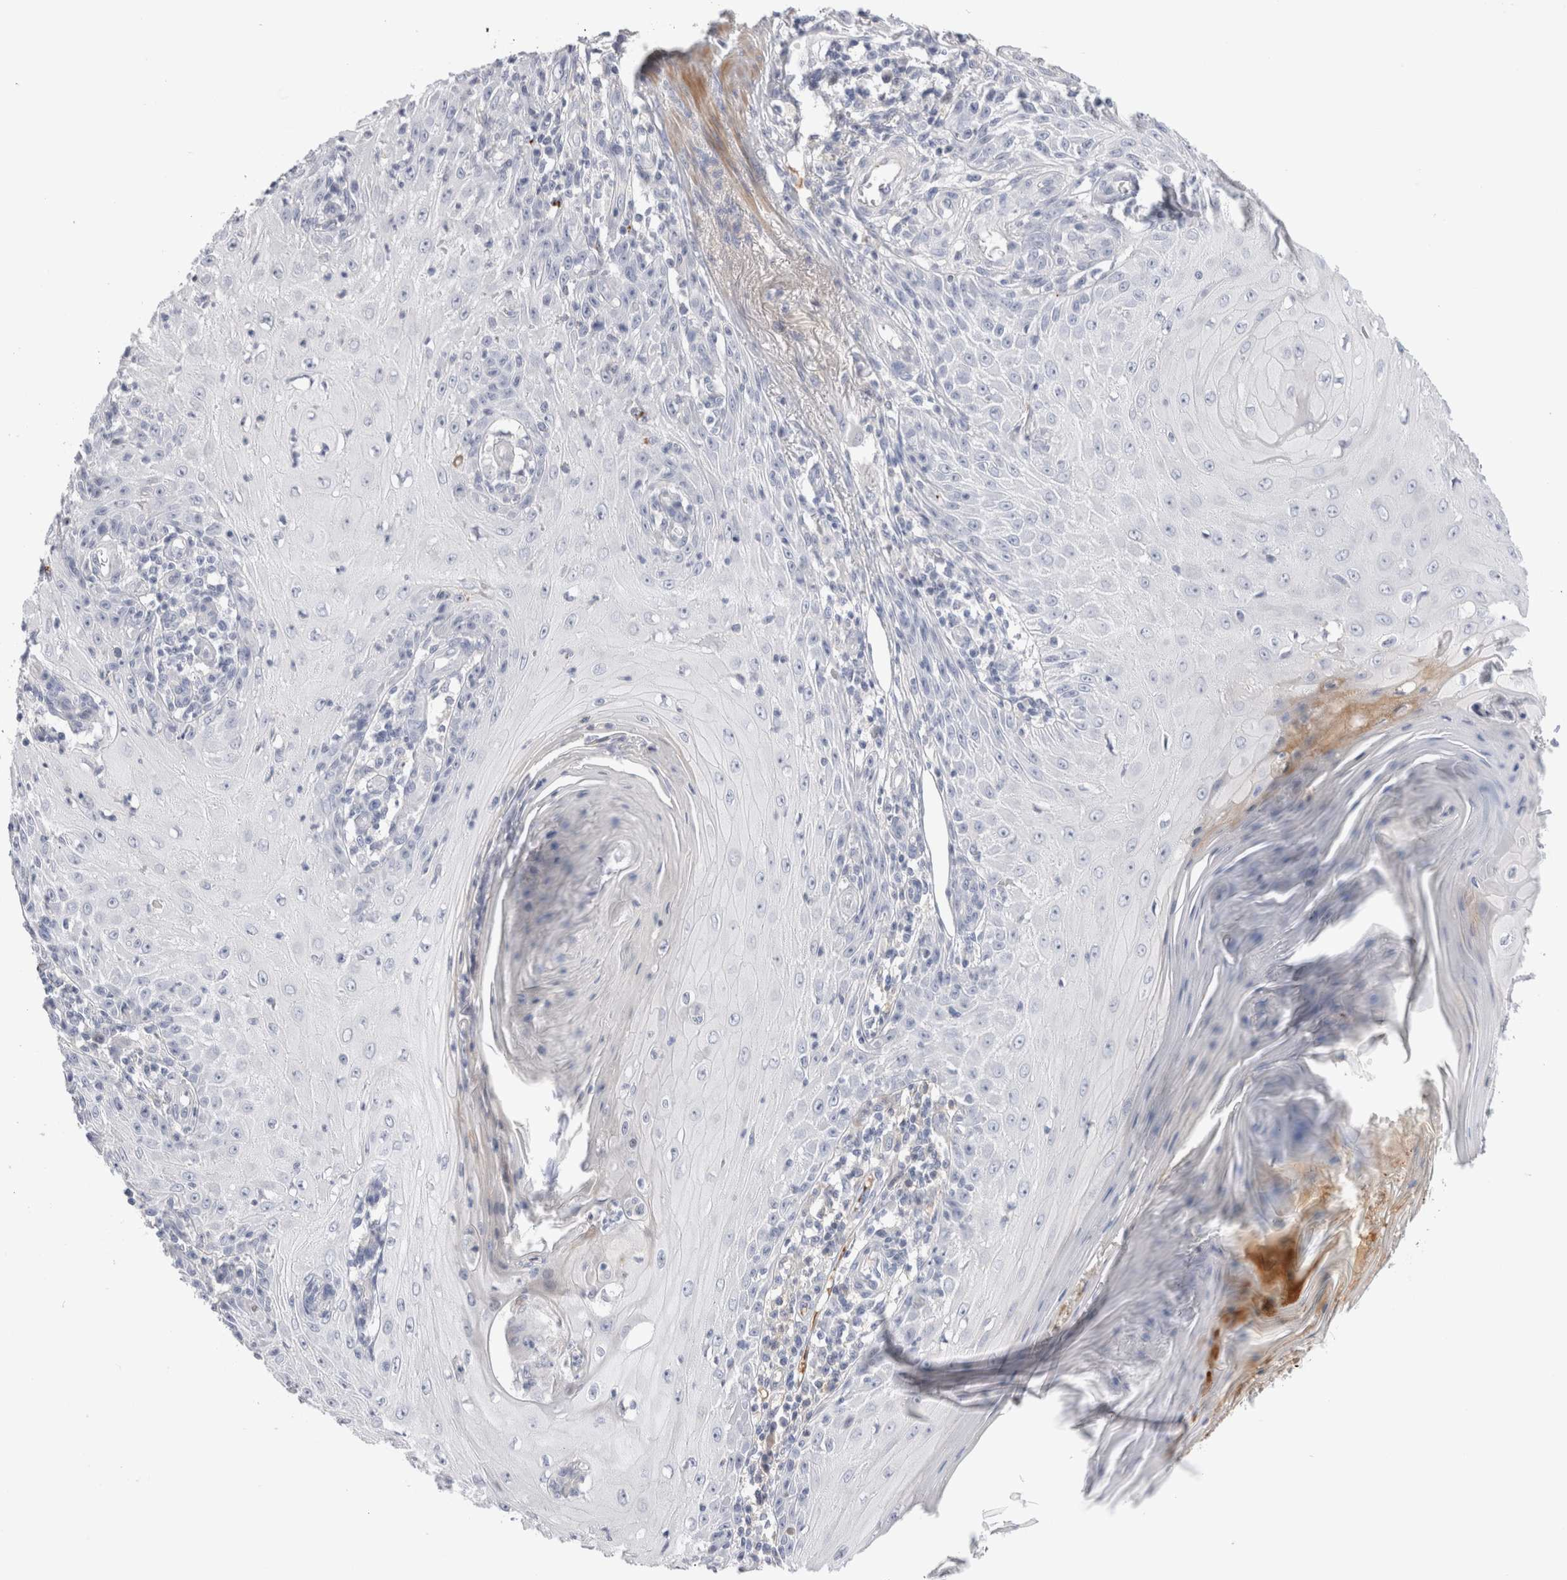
{"staining": {"intensity": "negative", "quantity": "none", "location": "none"}, "tissue": "skin cancer", "cell_type": "Tumor cells", "image_type": "cancer", "snomed": [{"axis": "morphology", "description": "Squamous cell carcinoma, NOS"}, {"axis": "topography", "description": "Skin"}], "caption": "The histopathology image exhibits no staining of tumor cells in squamous cell carcinoma (skin).", "gene": "ECHDC2", "patient": {"sex": "female", "age": 73}}